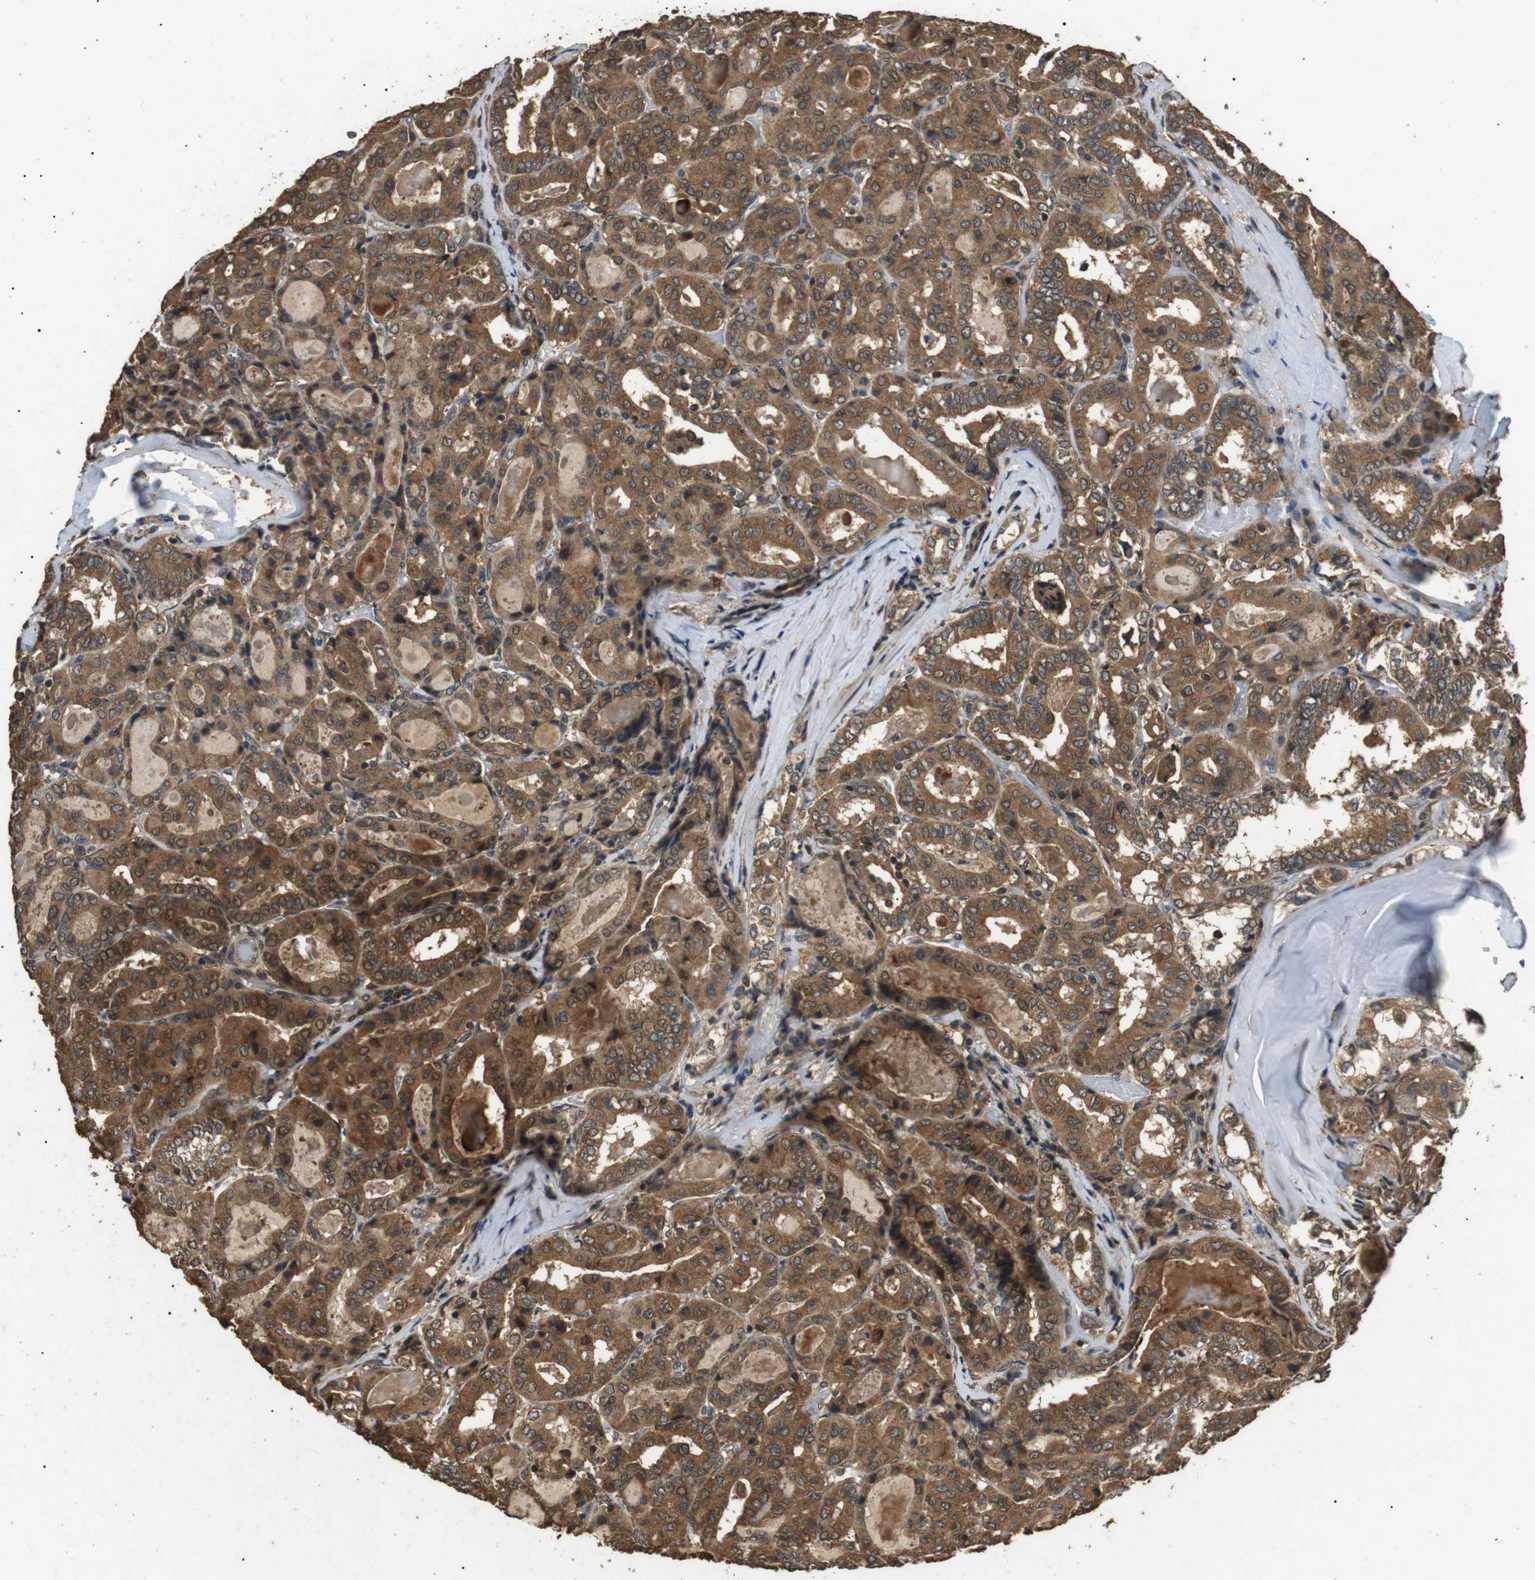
{"staining": {"intensity": "strong", "quantity": ">75%", "location": "cytoplasmic/membranous"}, "tissue": "thyroid cancer", "cell_type": "Tumor cells", "image_type": "cancer", "snomed": [{"axis": "morphology", "description": "Papillary adenocarcinoma, NOS"}, {"axis": "topography", "description": "Thyroid gland"}], "caption": "Protein positivity by immunohistochemistry demonstrates strong cytoplasmic/membranous positivity in about >75% of tumor cells in papillary adenocarcinoma (thyroid). (IHC, brightfield microscopy, high magnification).", "gene": "TBC1D15", "patient": {"sex": "female", "age": 42}}